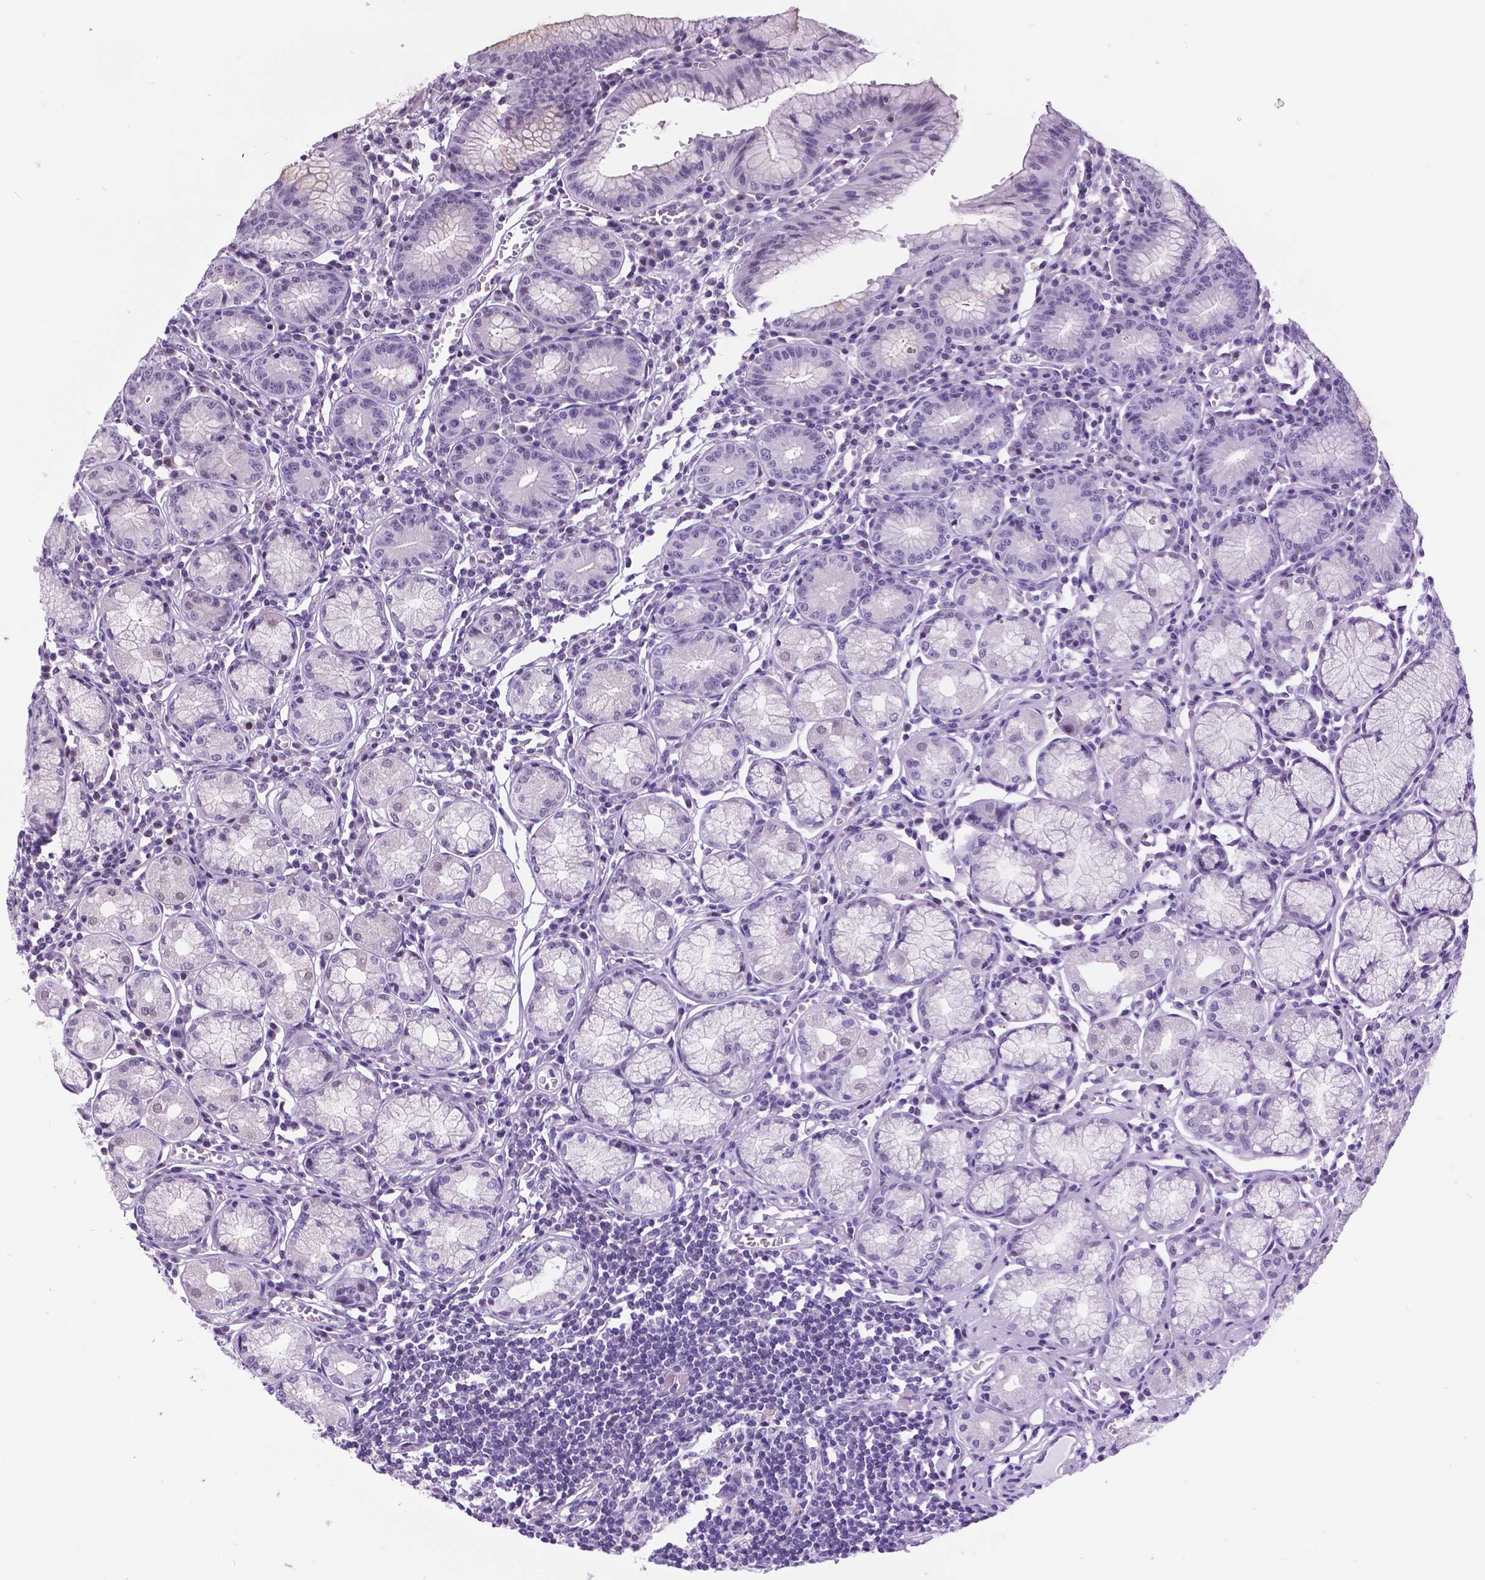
{"staining": {"intensity": "negative", "quantity": "none", "location": "none"}, "tissue": "stomach", "cell_type": "Glandular cells", "image_type": "normal", "snomed": [{"axis": "morphology", "description": "Normal tissue, NOS"}, {"axis": "topography", "description": "Stomach"}], "caption": "DAB immunohistochemical staining of unremarkable stomach demonstrates no significant positivity in glandular cells. (Brightfield microscopy of DAB immunohistochemistry at high magnification).", "gene": "DPF3", "patient": {"sex": "male", "age": 55}}